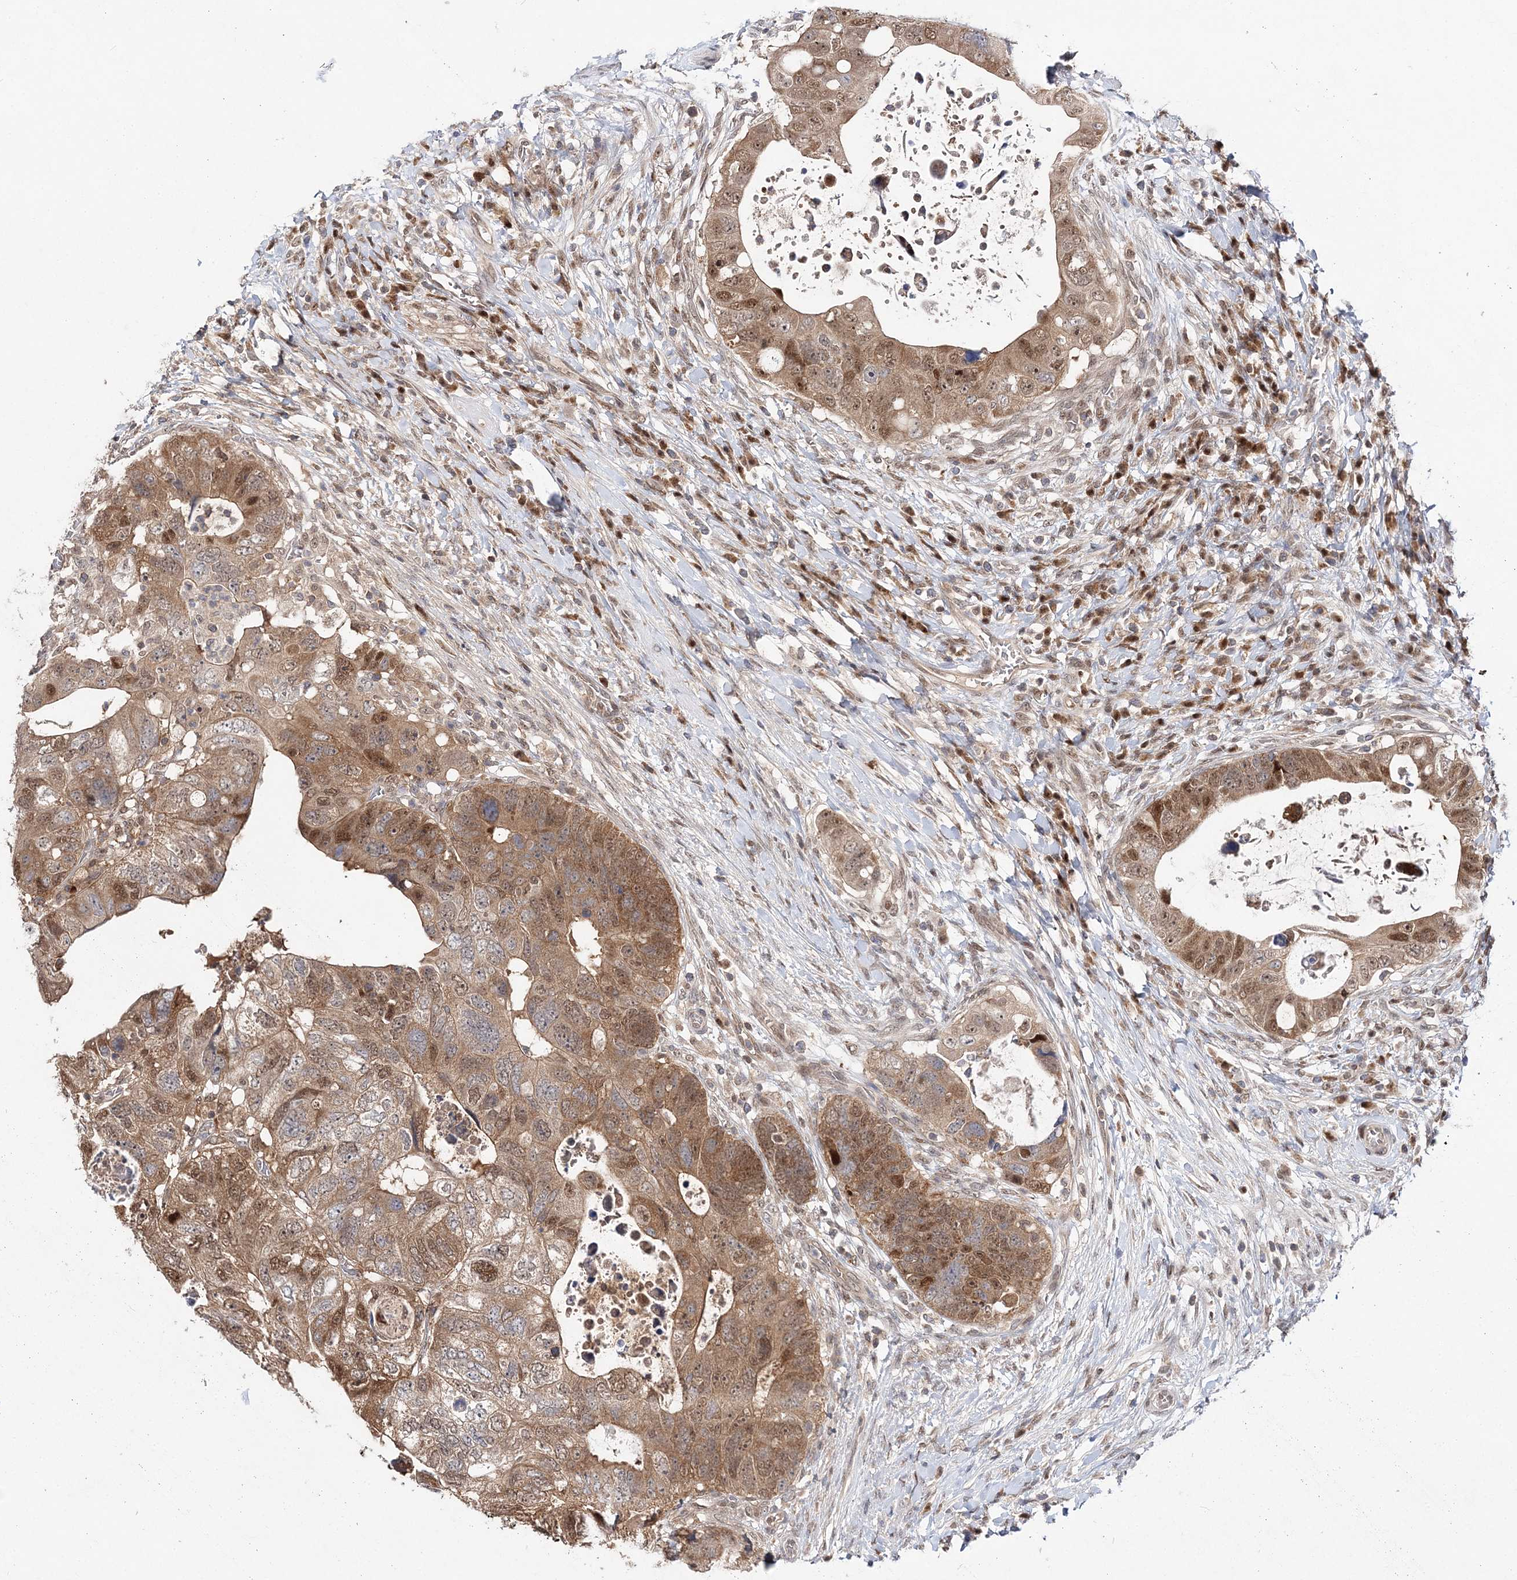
{"staining": {"intensity": "moderate", "quantity": ">75%", "location": "cytoplasmic/membranous,nuclear"}, "tissue": "colorectal cancer", "cell_type": "Tumor cells", "image_type": "cancer", "snomed": [{"axis": "morphology", "description": "Adenocarcinoma, NOS"}, {"axis": "topography", "description": "Rectum"}], "caption": "Immunohistochemistry (IHC) micrograph of human colorectal cancer stained for a protein (brown), which reveals medium levels of moderate cytoplasmic/membranous and nuclear staining in approximately >75% of tumor cells.", "gene": "NIF3L1", "patient": {"sex": "male", "age": 59}}